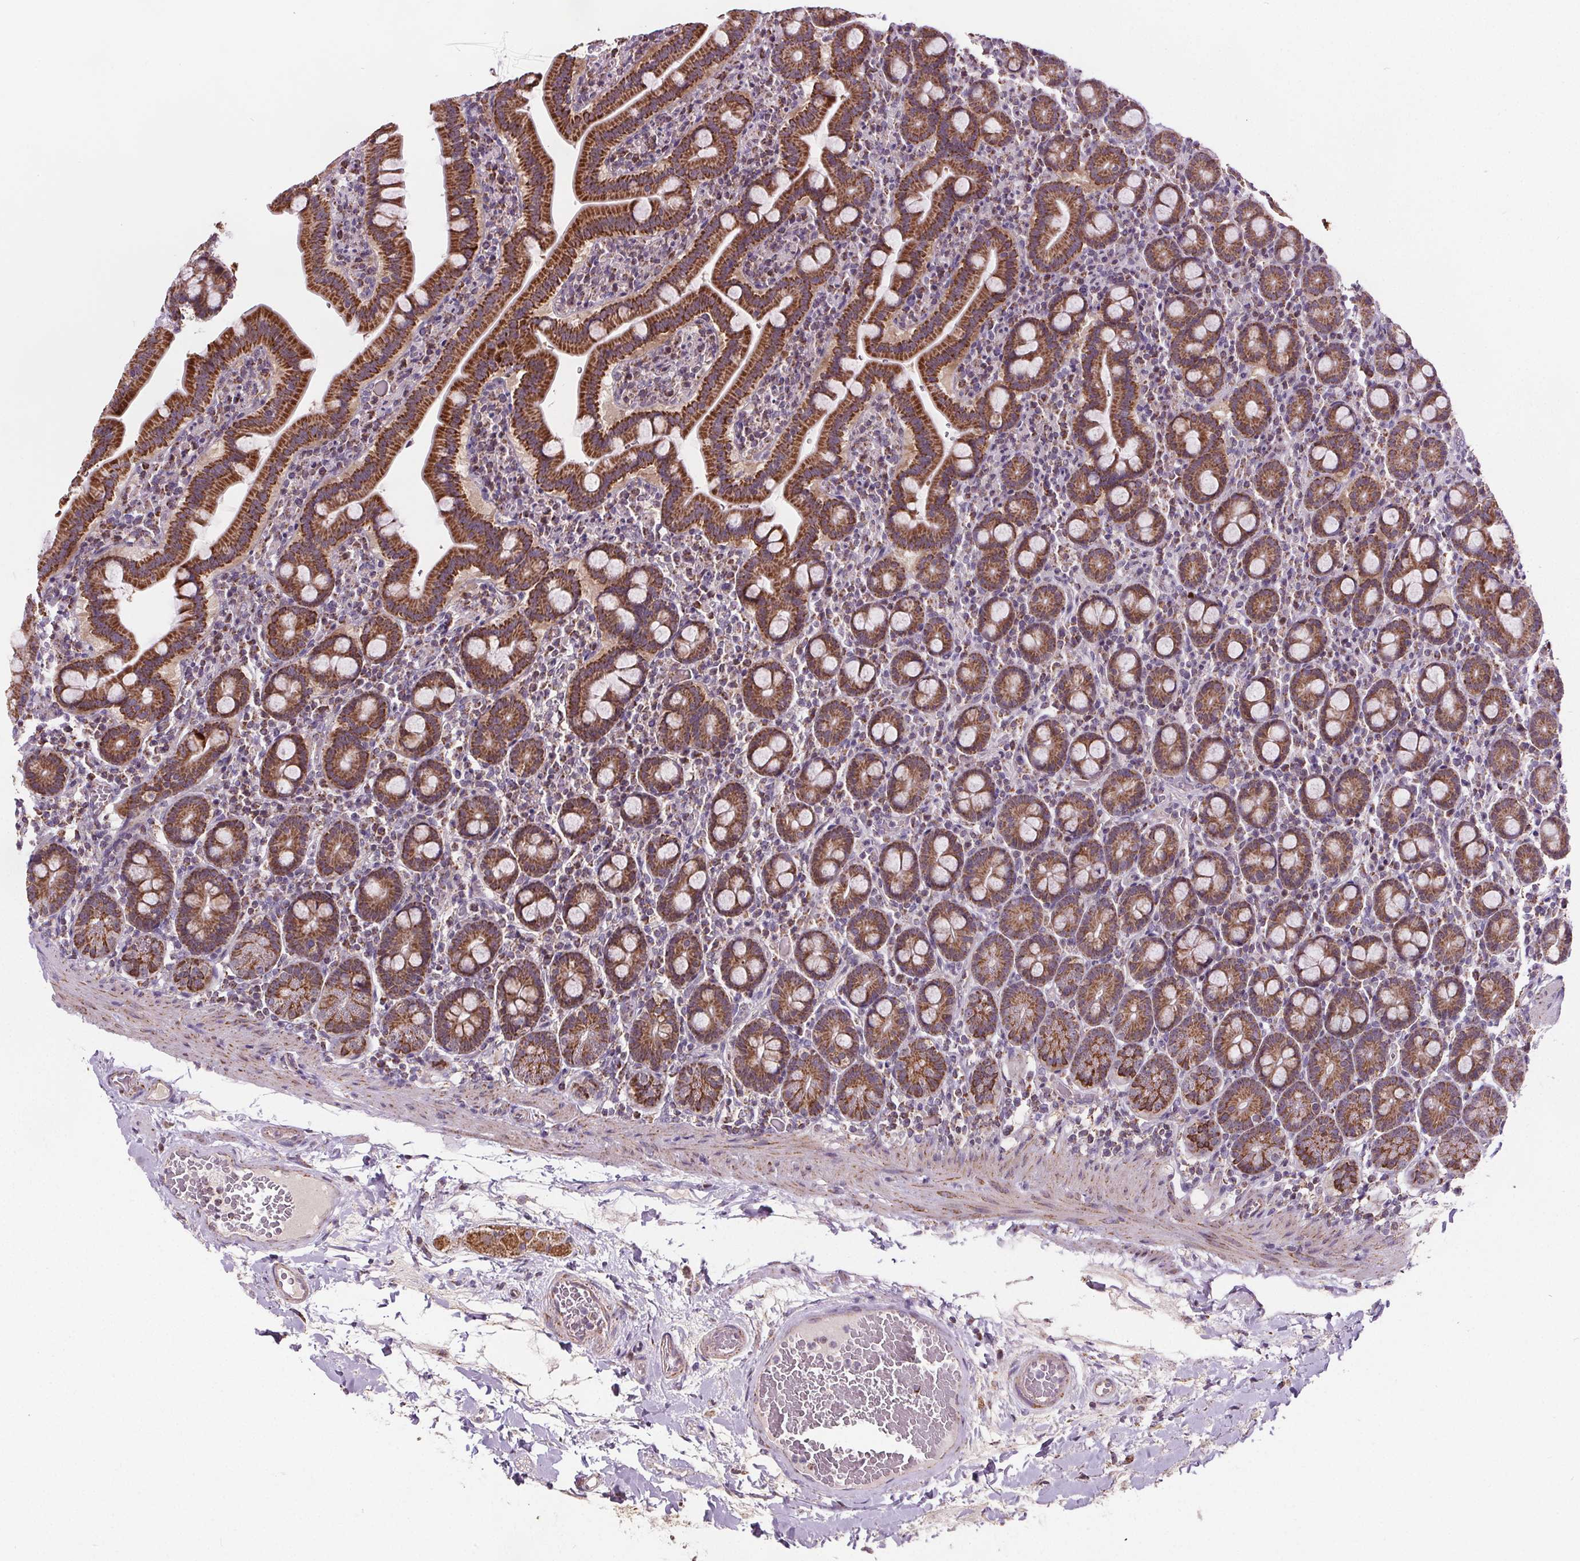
{"staining": {"intensity": "strong", "quantity": ">75%", "location": "cytoplasmic/membranous"}, "tissue": "small intestine", "cell_type": "Glandular cells", "image_type": "normal", "snomed": [{"axis": "morphology", "description": "Normal tissue, NOS"}, {"axis": "topography", "description": "Small intestine"}], "caption": "The image shows immunohistochemical staining of benign small intestine. There is strong cytoplasmic/membranous expression is seen in approximately >75% of glandular cells.", "gene": "SUCLA2", "patient": {"sex": "male", "age": 26}}